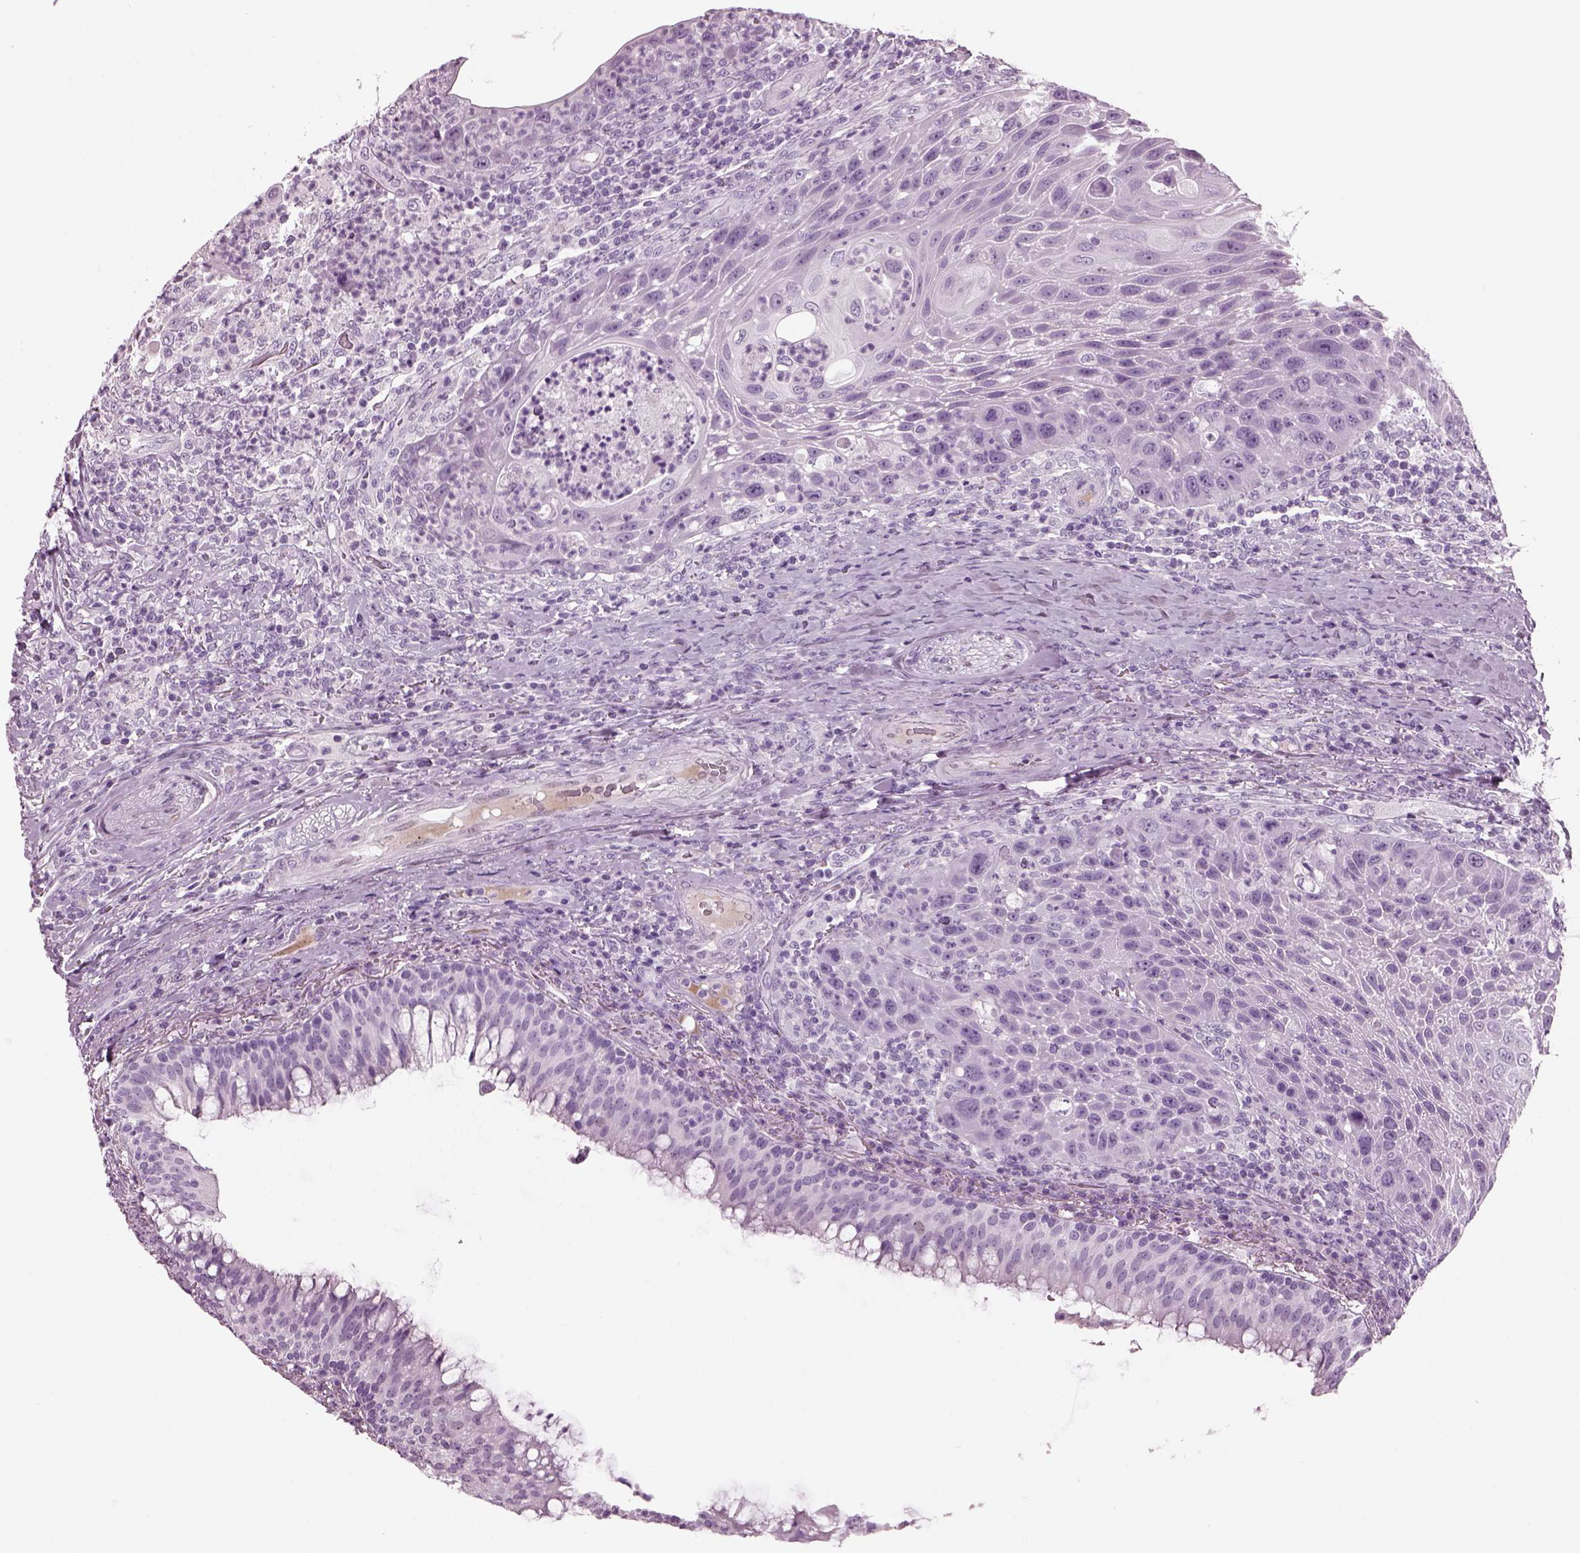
{"staining": {"intensity": "negative", "quantity": "none", "location": "none"}, "tissue": "head and neck cancer", "cell_type": "Tumor cells", "image_type": "cancer", "snomed": [{"axis": "morphology", "description": "Squamous cell carcinoma, NOS"}, {"axis": "topography", "description": "Head-Neck"}], "caption": "This is an immunohistochemistry (IHC) histopathology image of human head and neck cancer (squamous cell carcinoma). There is no expression in tumor cells.", "gene": "KRTAP3-2", "patient": {"sex": "male", "age": 69}}